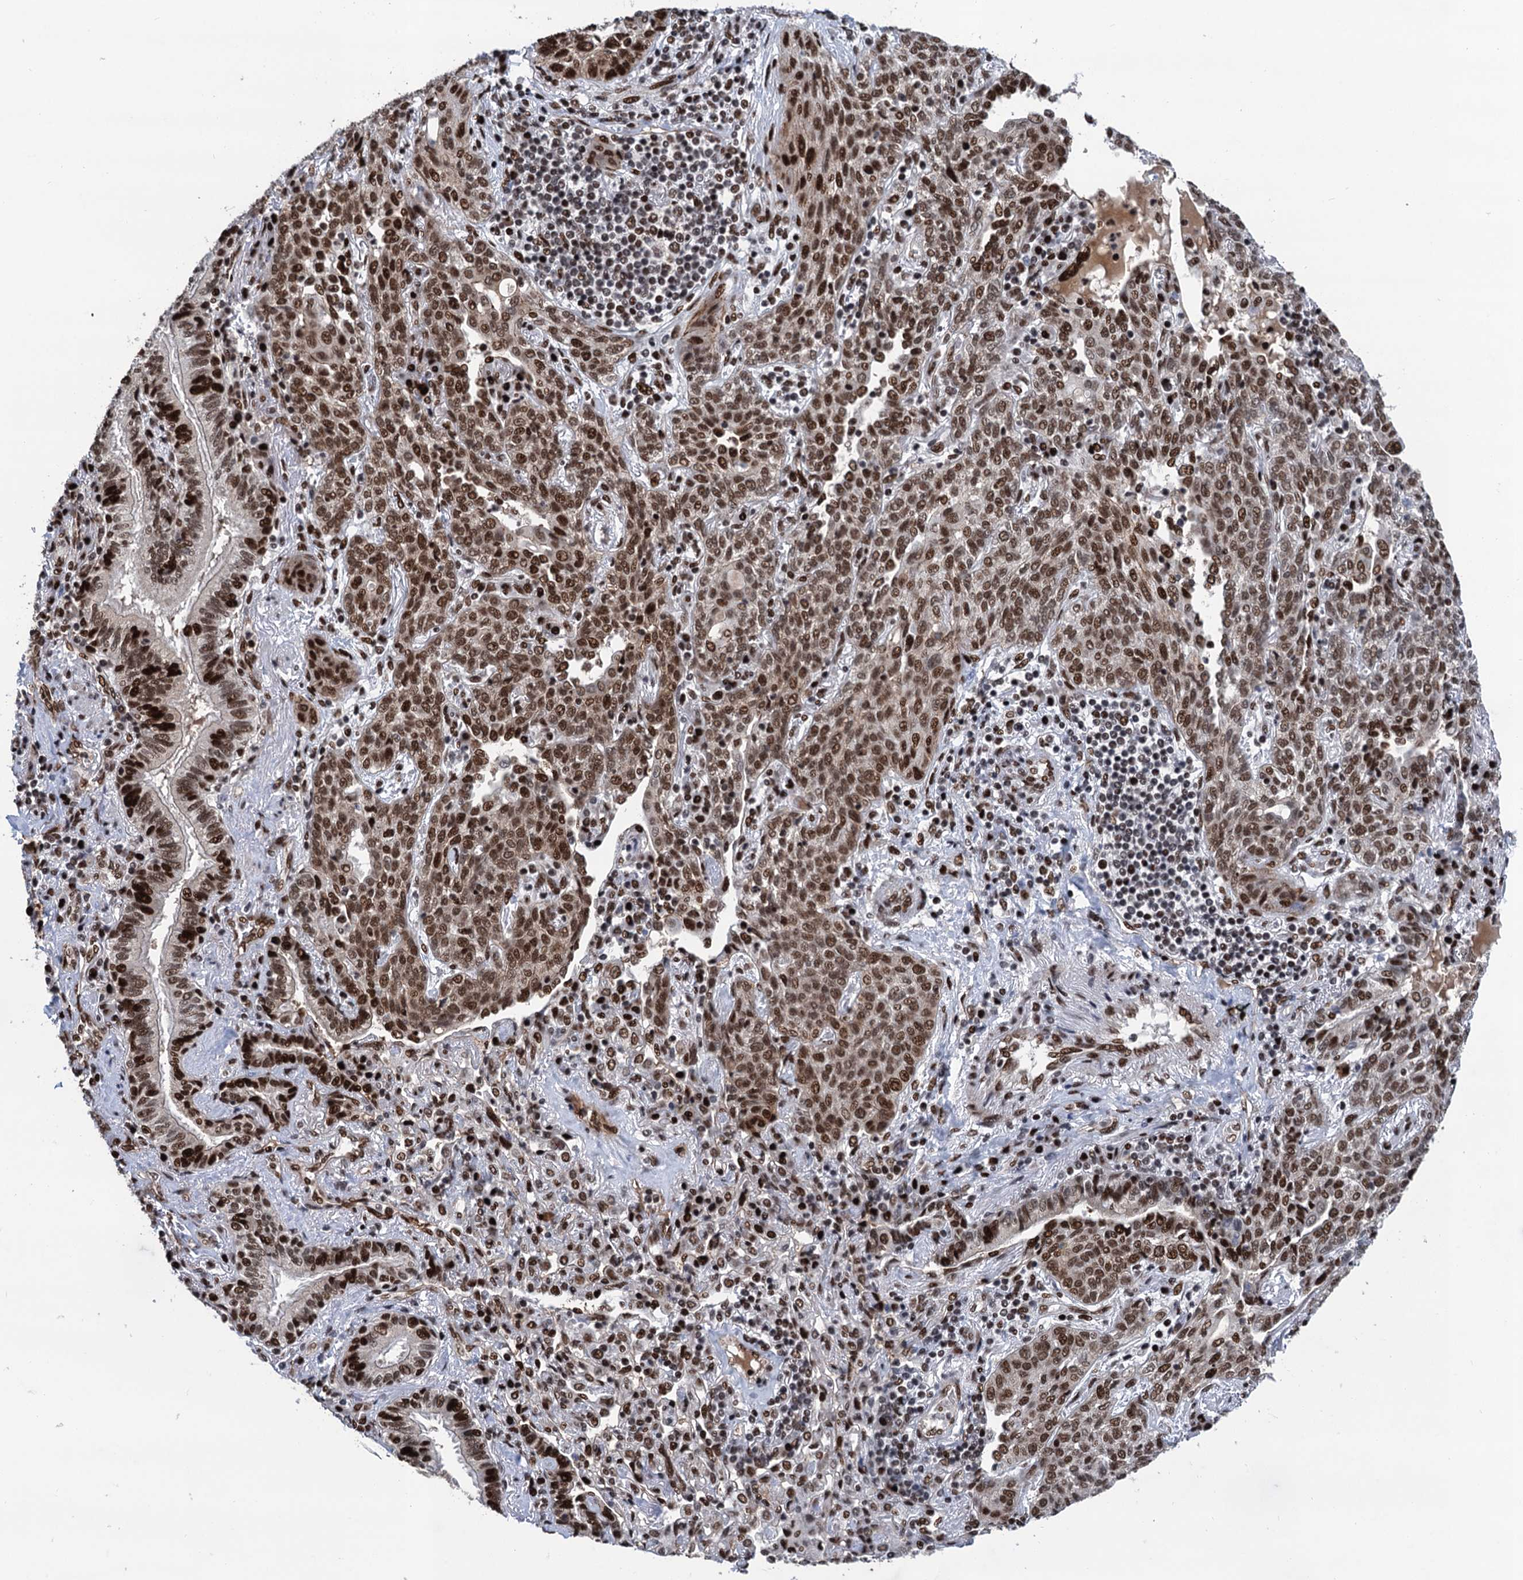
{"staining": {"intensity": "moderate", "quantity": ">75%", "location": "nuclear"}, "tissue": "lung cancer", "cell_type": "Tumor cells", "image_type": "cancer", "snomed": [{"axis": "morphology", "description": "Squamous cell carcinoma, NOS"}, {"axis": "topography", "description": "Lung"}], "caption": "This photomicrograph displays immunohistochemistry staining of human squamous cell carcinoma (lung), with medium moderate nuclear expression in approximately >75% of tumor cells.", "gene": "PPP4R1", "patient": {"sex": "female", "age": 70}}